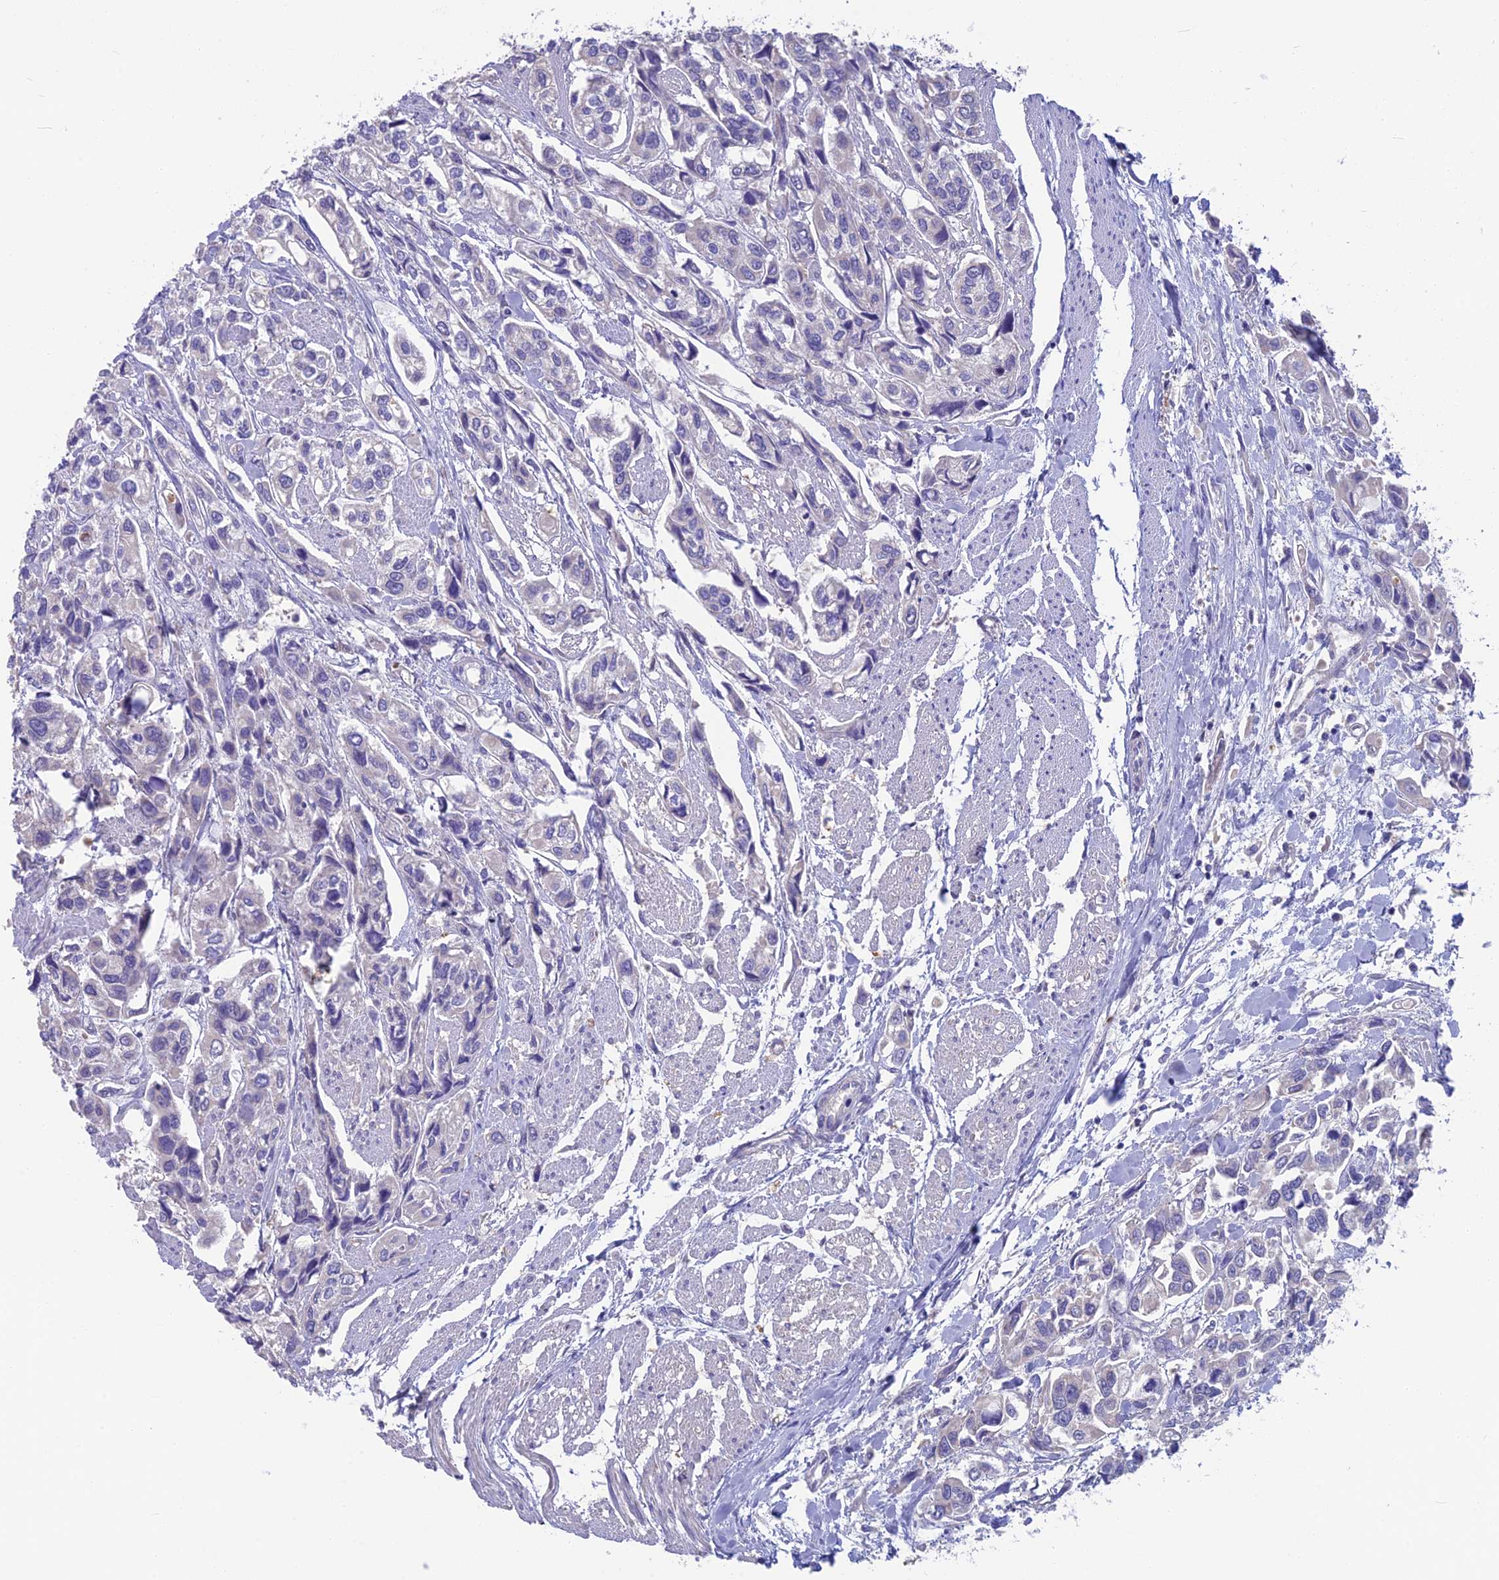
{"staining": {"intensity": "negative", "quantity": "none", "location": "none"}, "tissue": "urothelial cancer", "cell_type": "Tumor cells", "image_type": "cancer", "snomed": [{"axis": "morphology", "description": "Urothelial carcinoma, High grade"}, {"axis": "topography", "description": "Urinary bladder"}], "caption": "High-grade urothelial carcinoma was stained to show a protein in brown. There is no significant positivity in tumor cells.", "gene": "SNAP91", "patient": {"sex": "male", "age": 67}}